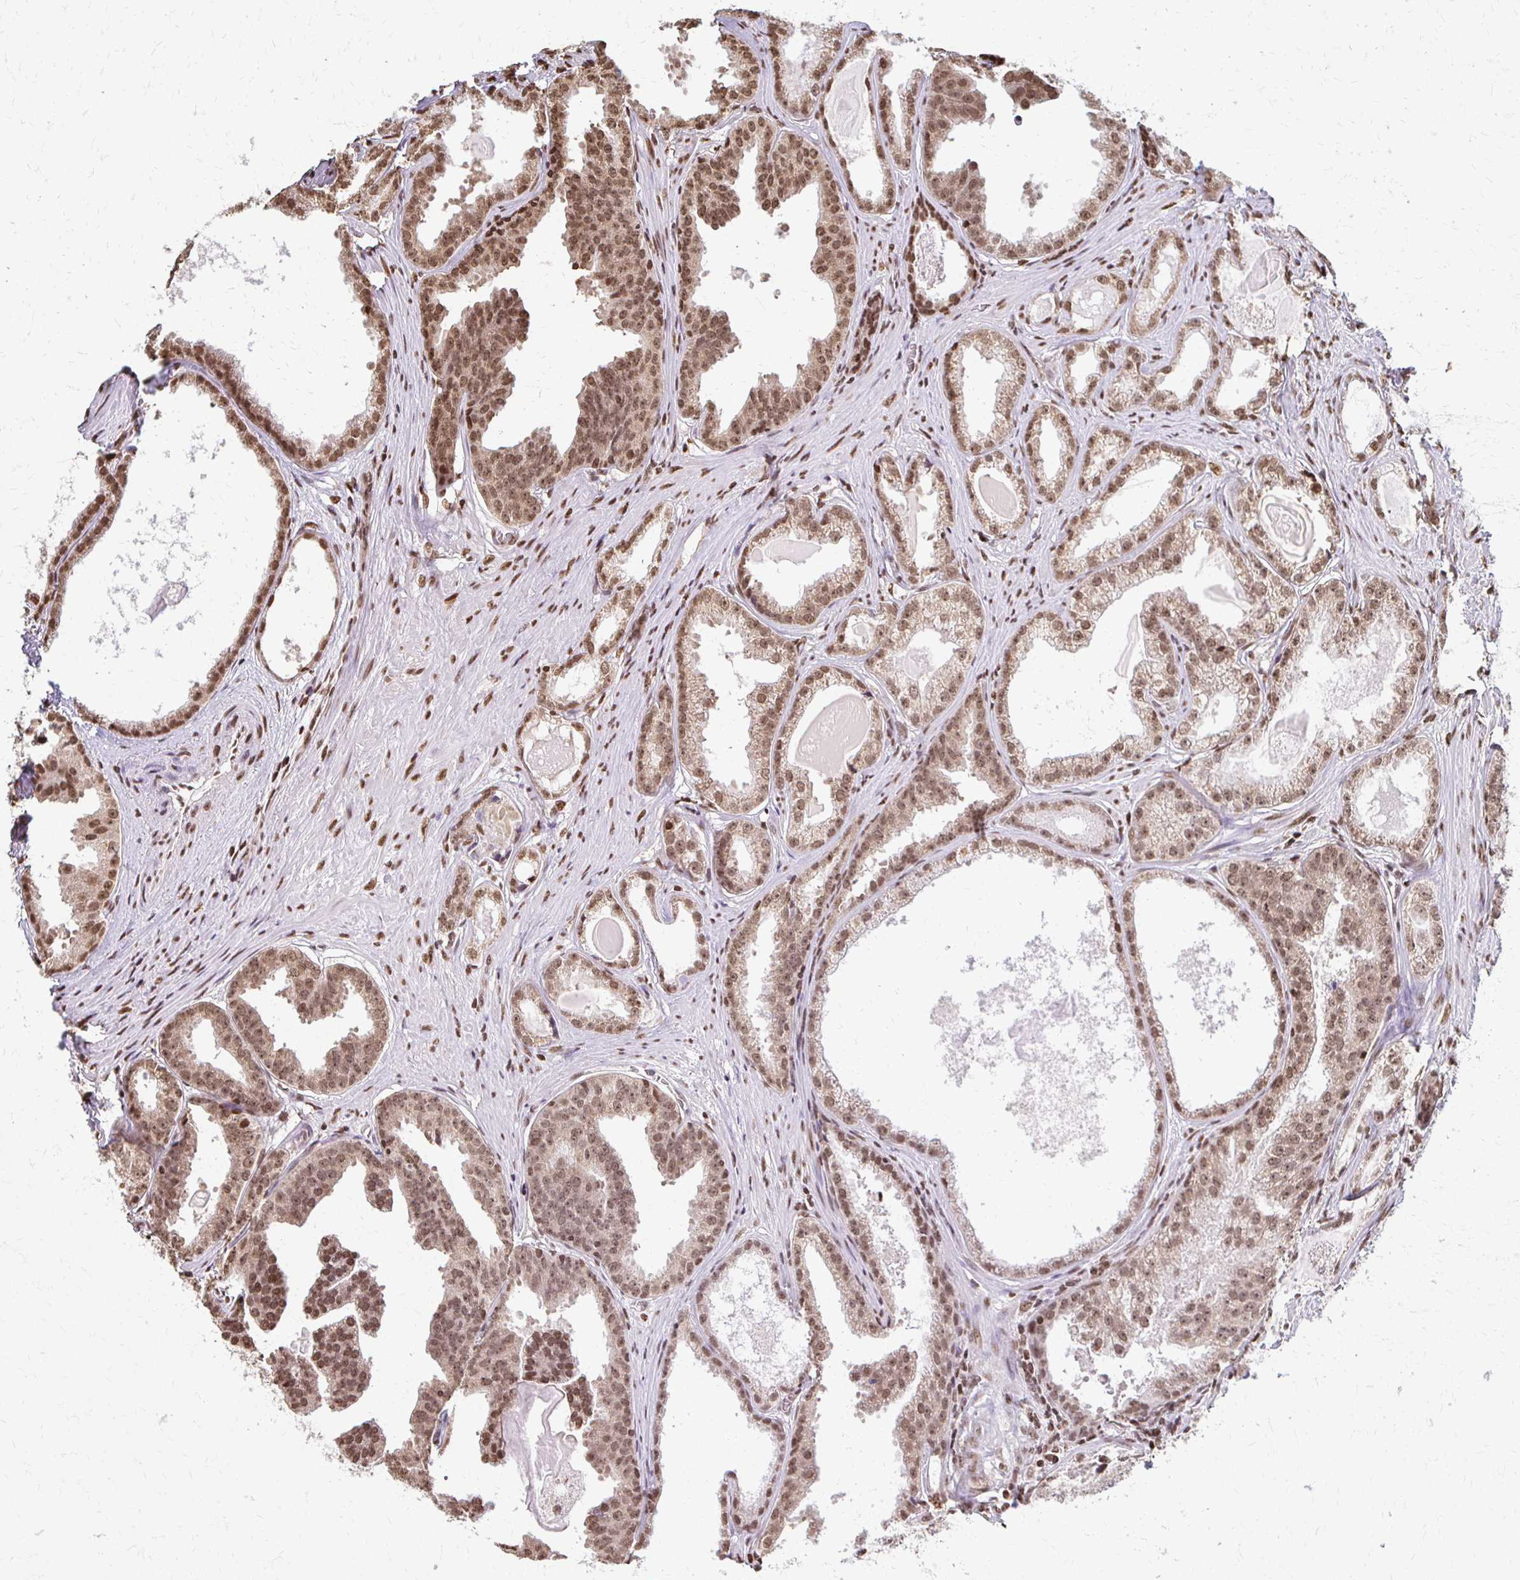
{"staining": {"intensity": "moderate", "quantity": ">75%", "location": "cytoplasmic/membranous,nuclear"}, "tissue": "prostate cancer", "cell_type": "Tumor cells", "image_type": "cancer", "snomed": [{"axis": "morphology", "description": "Adenocarcinoma, Low grade"}, {"axis": "topography", "description": "Prostate"}], "caption": "Approximately >75% of tumor cells in prostate cancer reveal moderate cytoplasmic/membranous and nuclear protein positivity as visualized by brown immunohistochemical staining.", "gene": "HOXA9", "patient": {"sex": "male", "age": 65}}